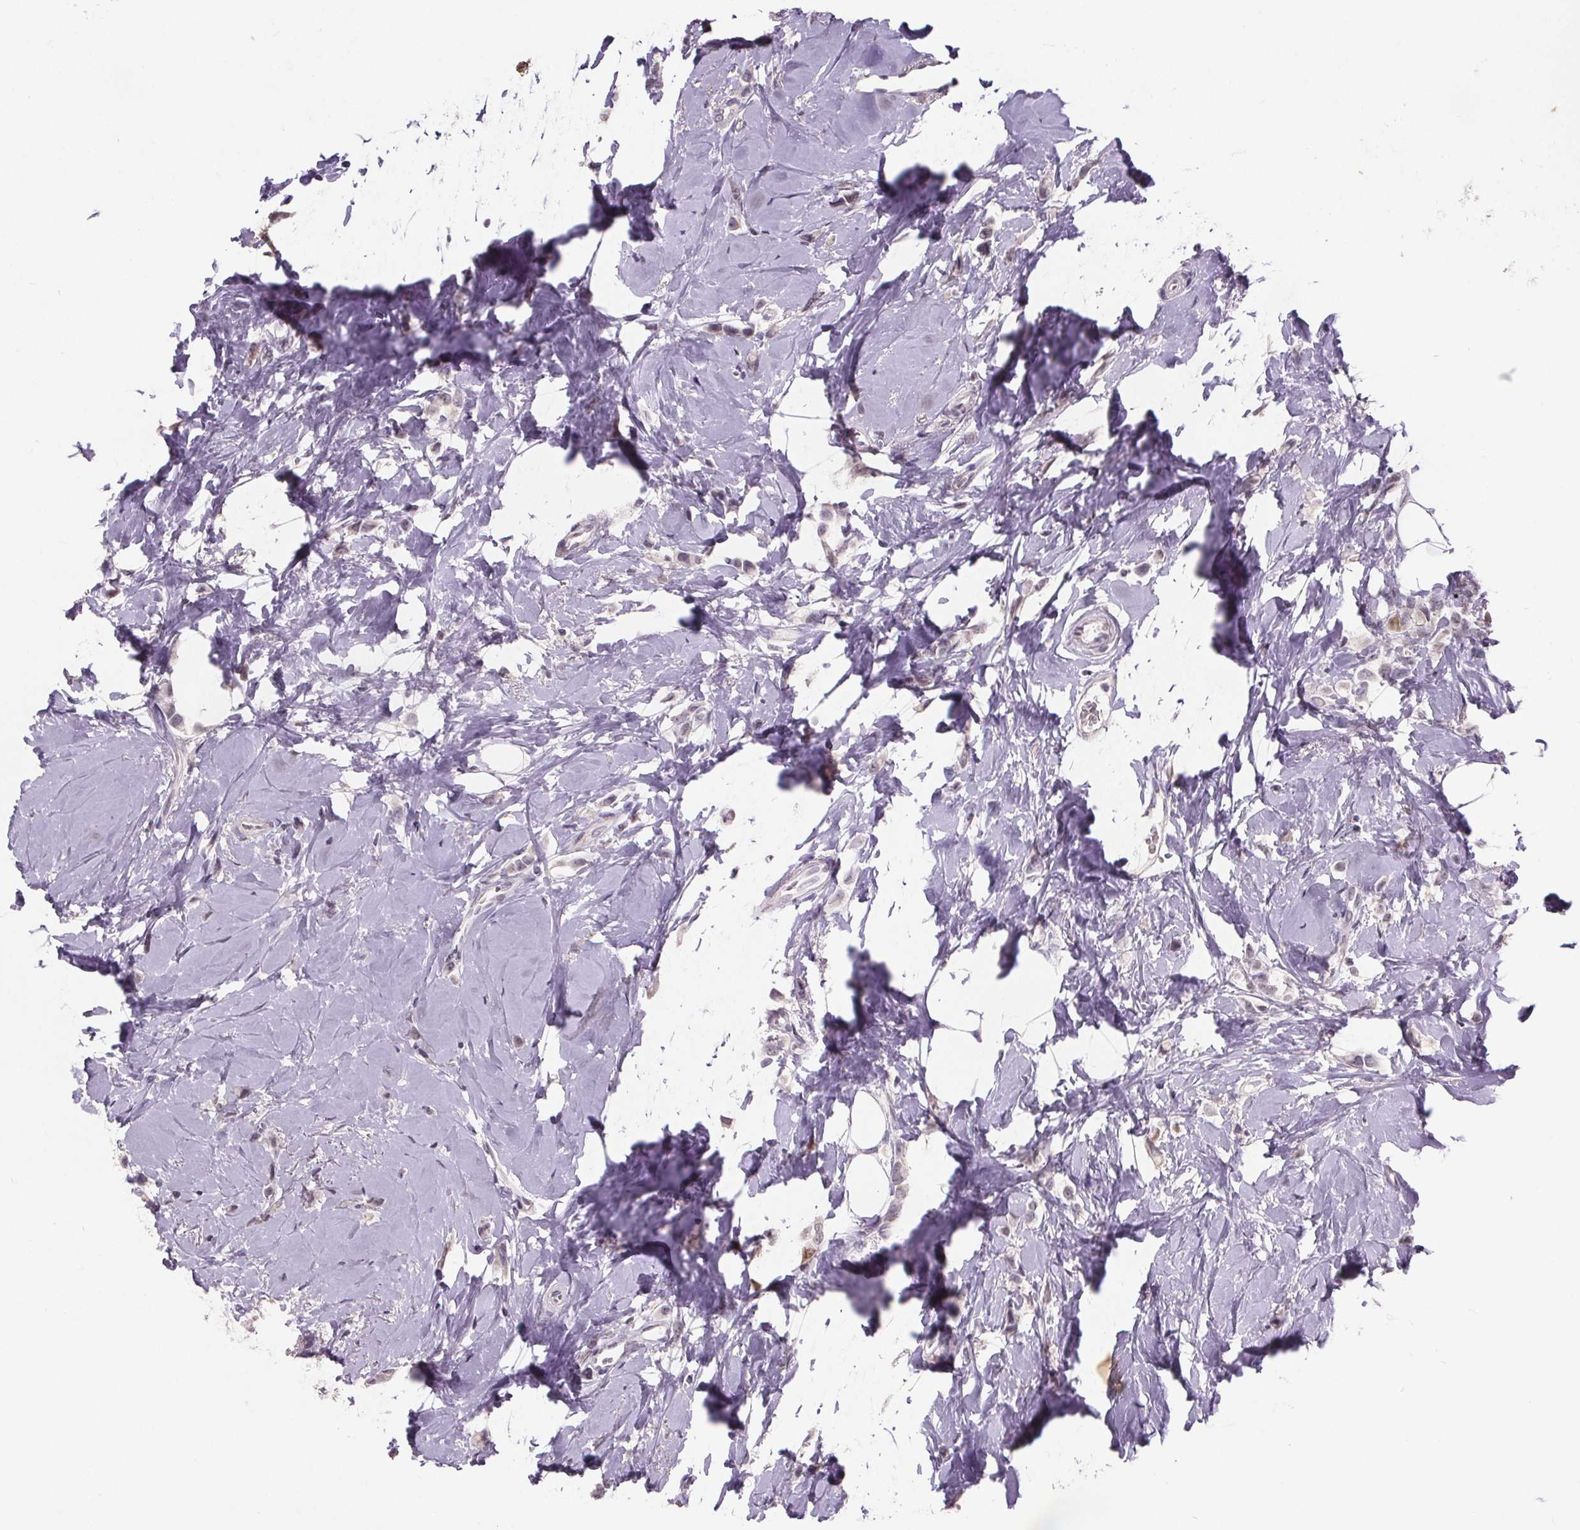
{"staining": {"intensity": "negative", "quantity": "none", "location": "none"}, "tissue": "breast cancer", "cell_type": "Tumor cells", "image_type": "cancer", "snomed": [{"axis": "morphology", "description": "Lobular carcinoma"}, {"axis": "topography", "description": "Breast"}], "caption": "This is a photomicrograph of IHC staining of lobular carcinoma (breast), which shows no positivity in tumor cells.", "gene": "NKX6-1", "patient": {"sex": "female", "age": 66}}